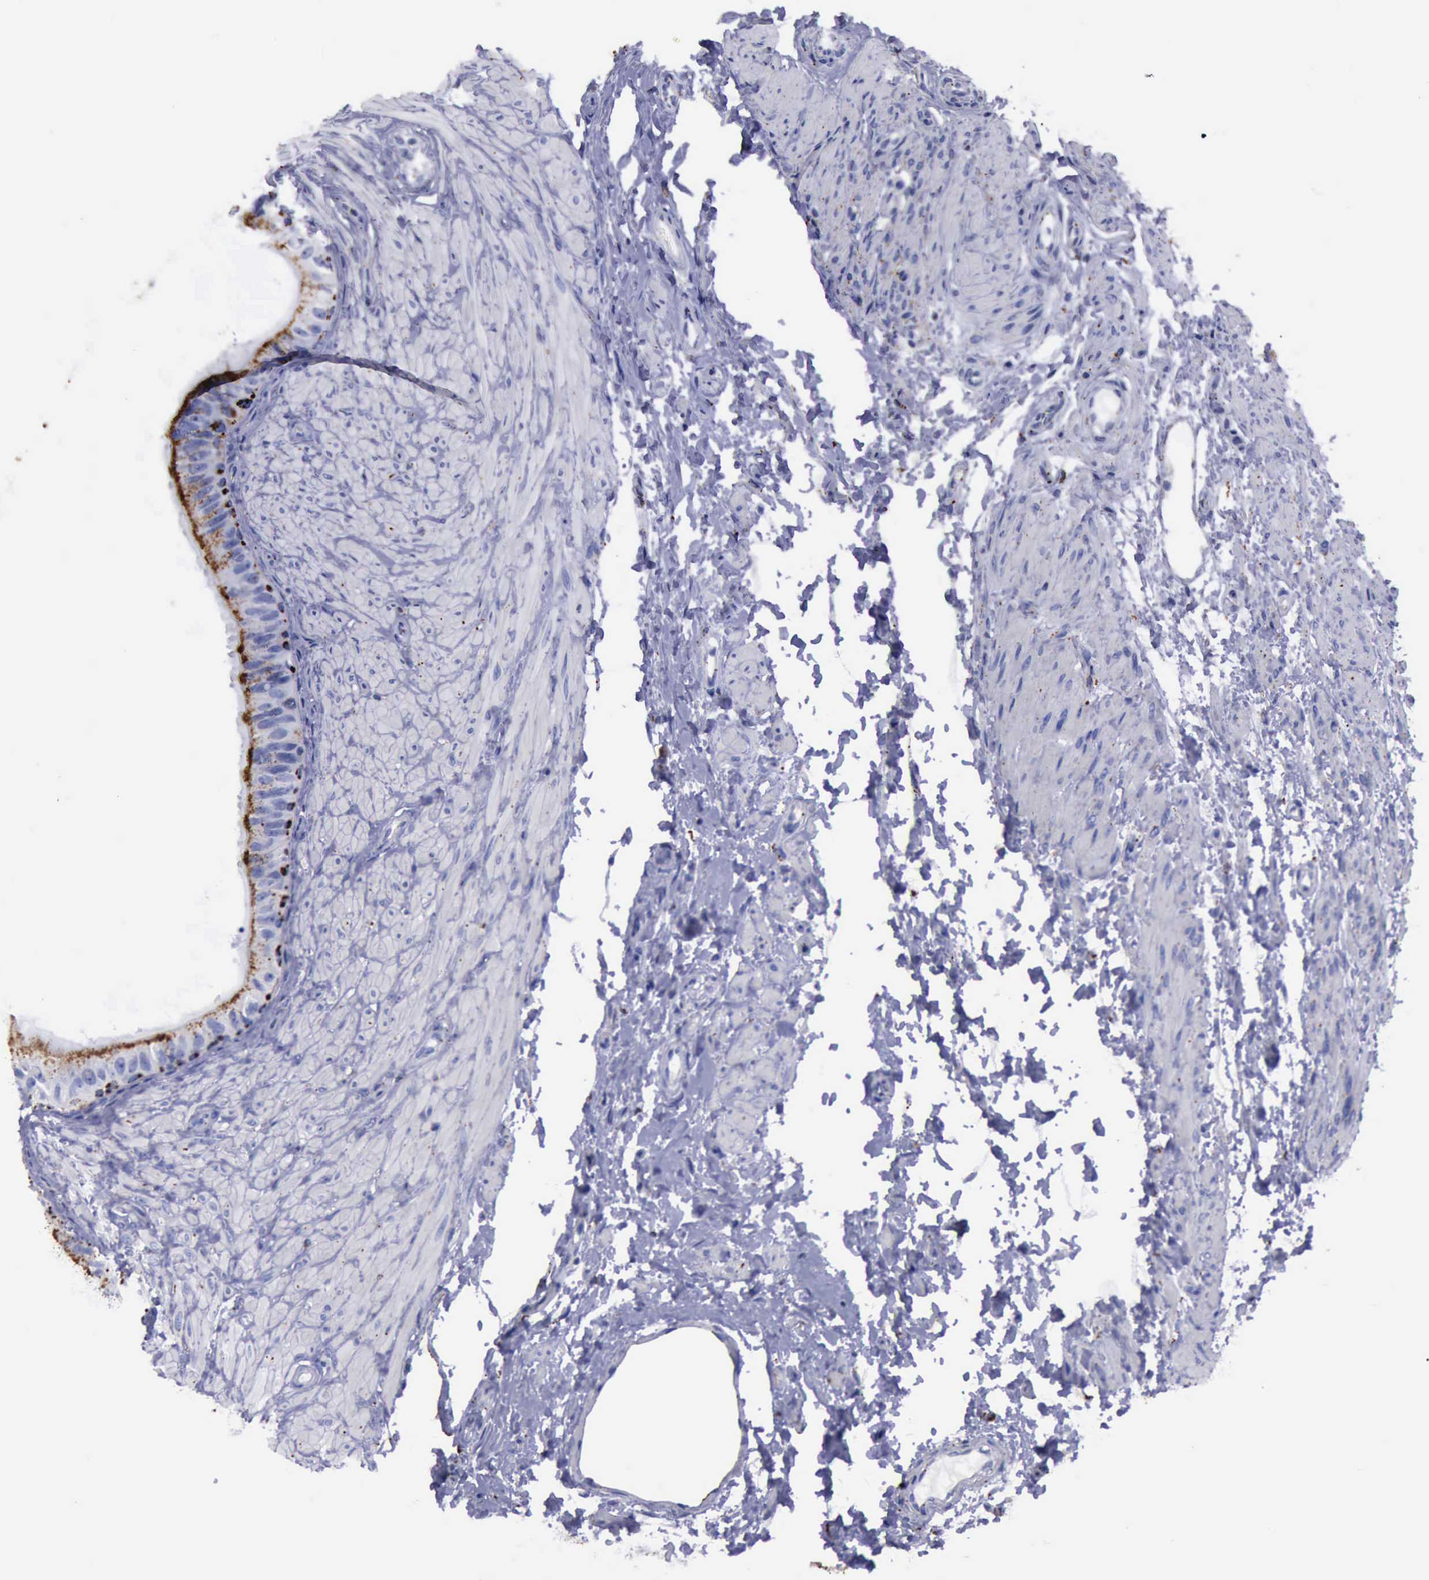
{"staining": {"intensity": "moderate", "quantity": ">75%", "location": "cytoplasmic/membranous"}, "tissue": "epididymis", "cell_type": "Glandular cells", "image_type": "normal", "snomed": [{"axis": "morphology", "description": "Normal tissue, NOS"}, {"axis": "topography", "description": "Epididymis"}], "caption": "The photomicrograph shows staining of unremarkable epididymis, revealing moderate cytoplasmic/membranous protein positivity (brown color) within glandular cells.", "gene": "CTSD", "patient": {"sex": "male", "age": 68}}